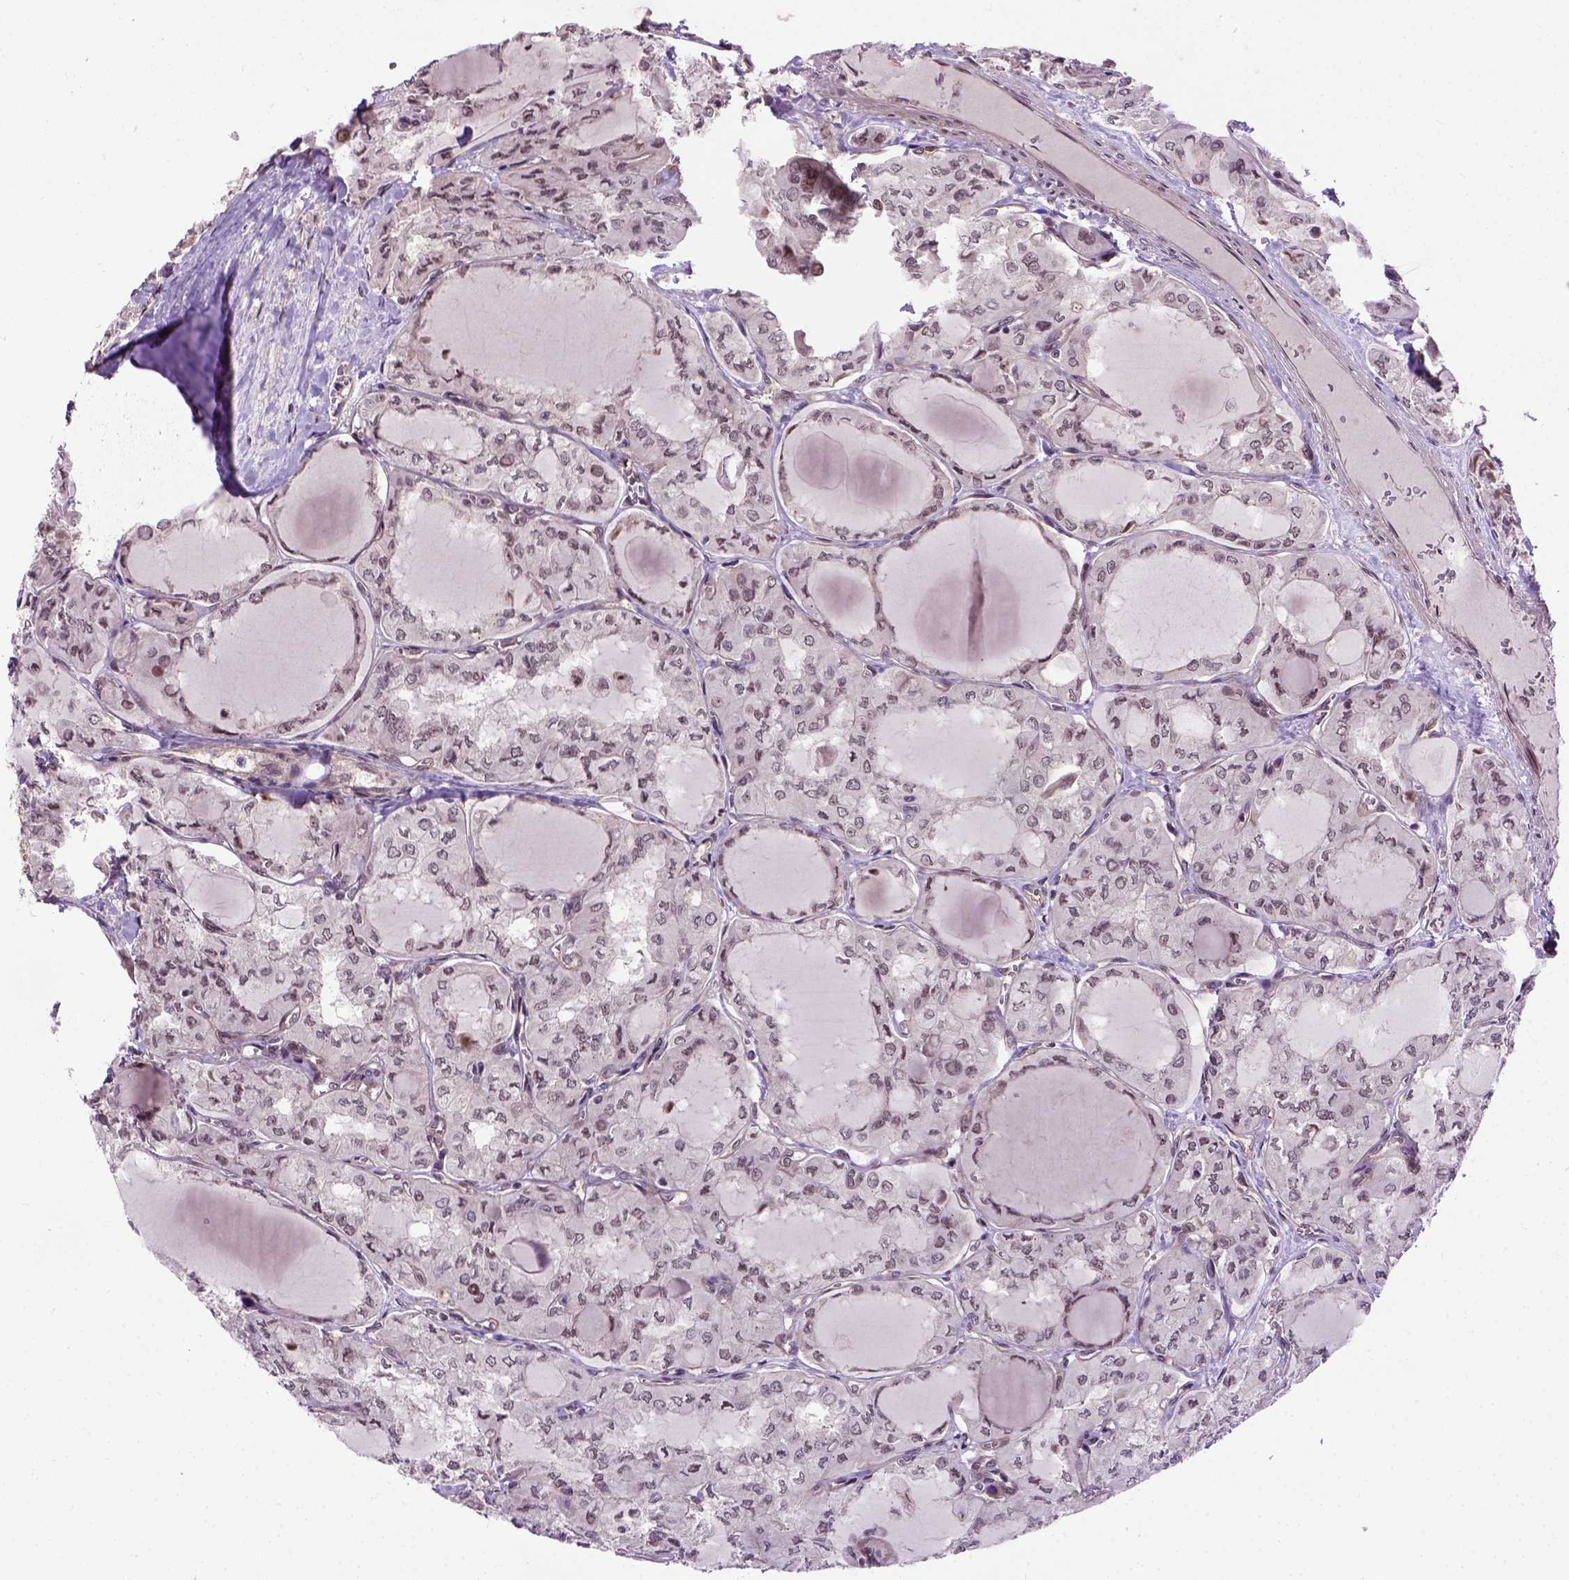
{"staining": {"intensity": "weak", "quantity": "25%-75%", "location": "nuclear"}, "tissue": "thyroid cancer", "cell_type": "Tumor cells", "image_type": "cancer", "snomed": [{"axis": "morphology", "description": "Papillary adenocarcinoma, NOS"}, {"axis": "topography", "description": "Thyroid gland"}], "caption": "Human thyroid cancer stained with a protein marker shows weak staining in tumor cells.", "gene": "ZNF630", "patient": {"sex": "male", "age": 20}}